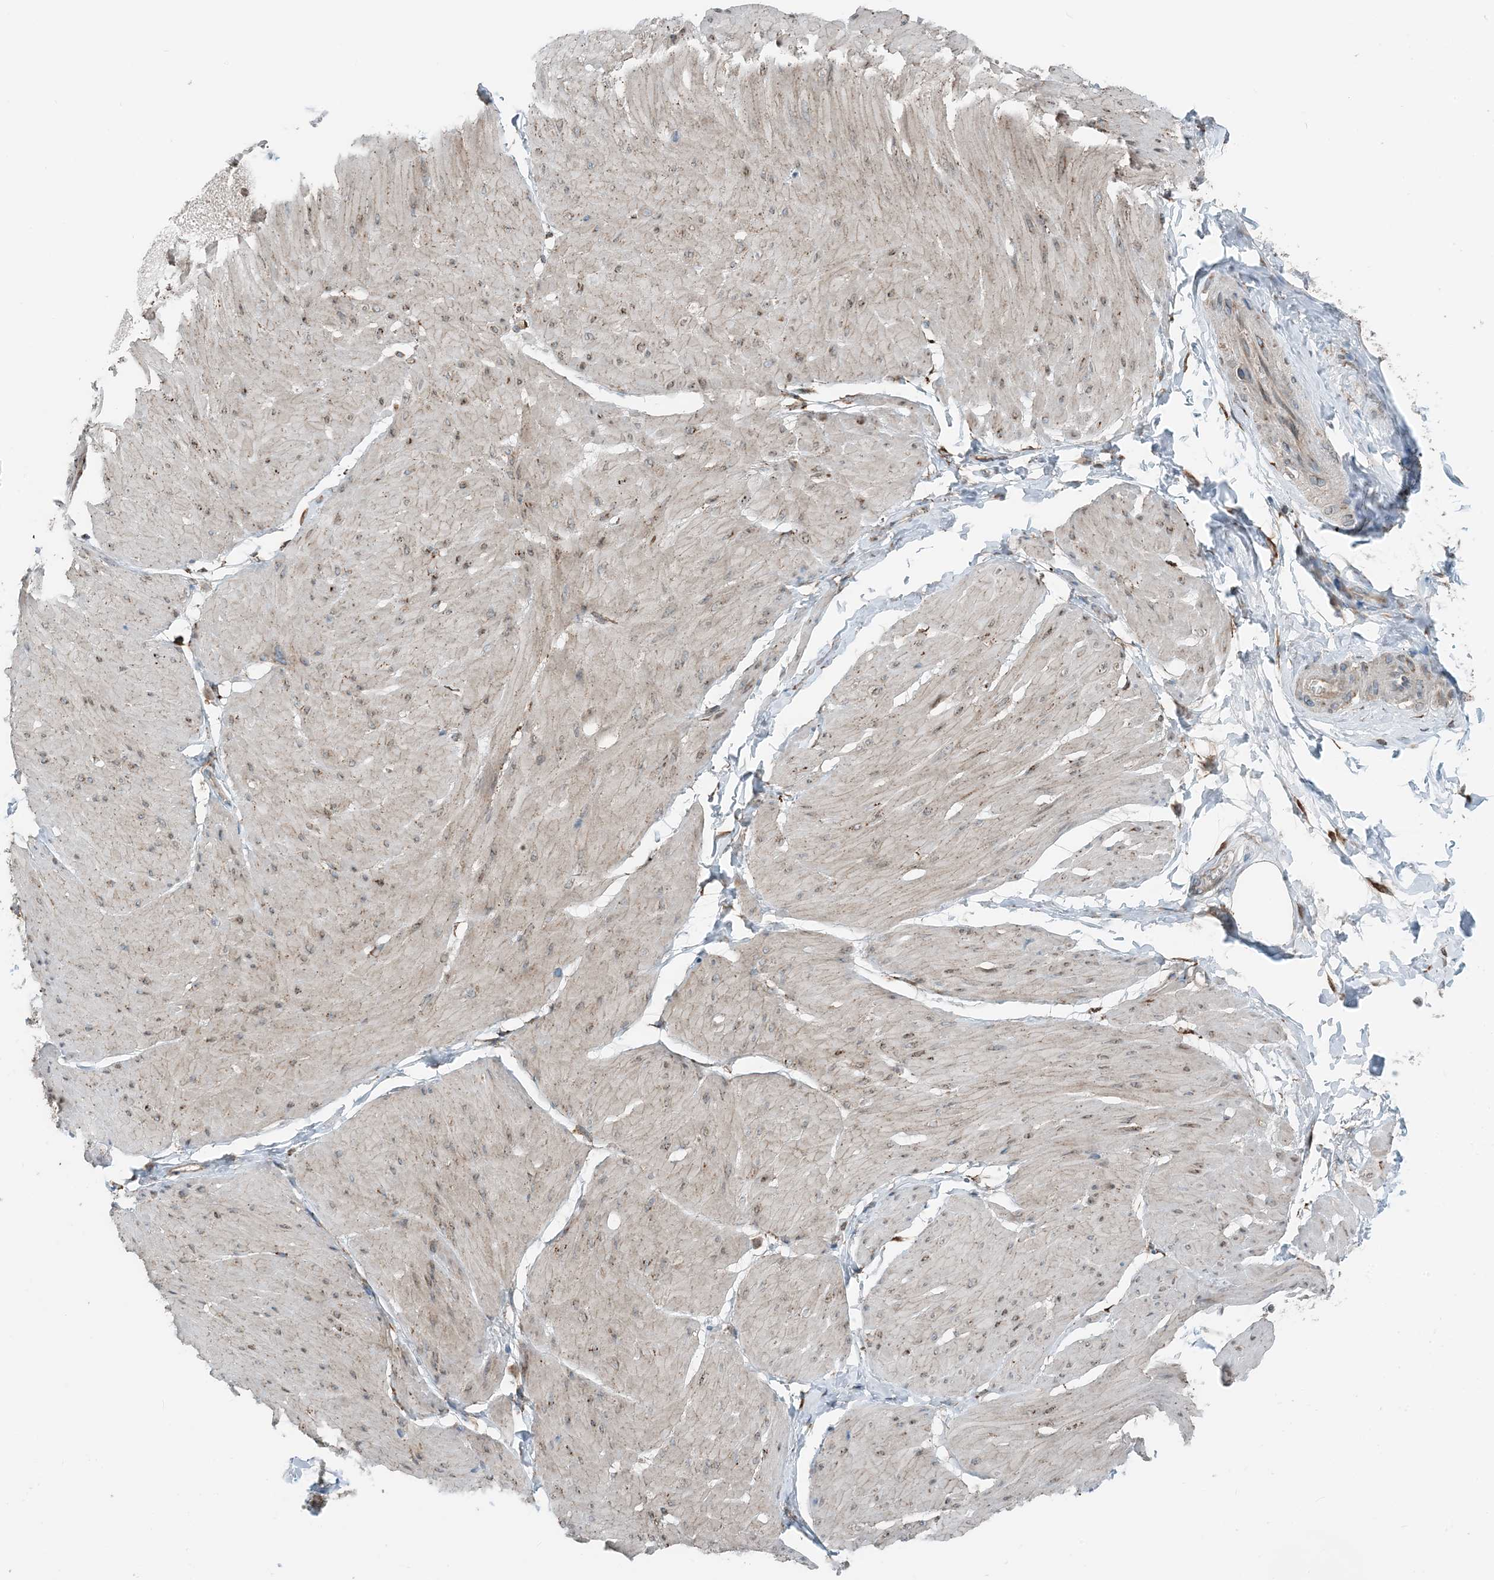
{"staining": {"intensity": "weak", "quantity": "<25%", "location": "cytoplasmic/membranous"}, "tissue": "smooth muscle", "cell_type": "Smooth muscle cells", "image_type": "normal", "snomed": [{"axis": "morphology", "description": "Urothelial carcinoma, High grade"}, {"axis": "topography", "description": "Urinary bladder"}], "caption": "DAB immunohistochemical staining of unremarkable human smooth muscle demonstrates no significant positivity in smooth muscle cells. The staining is performed using DAB brown chromogen with nuclei counter-stained in using hematoxylin.", "gene": "CERKL", "patient": {"sex": "male", "age": 46}}